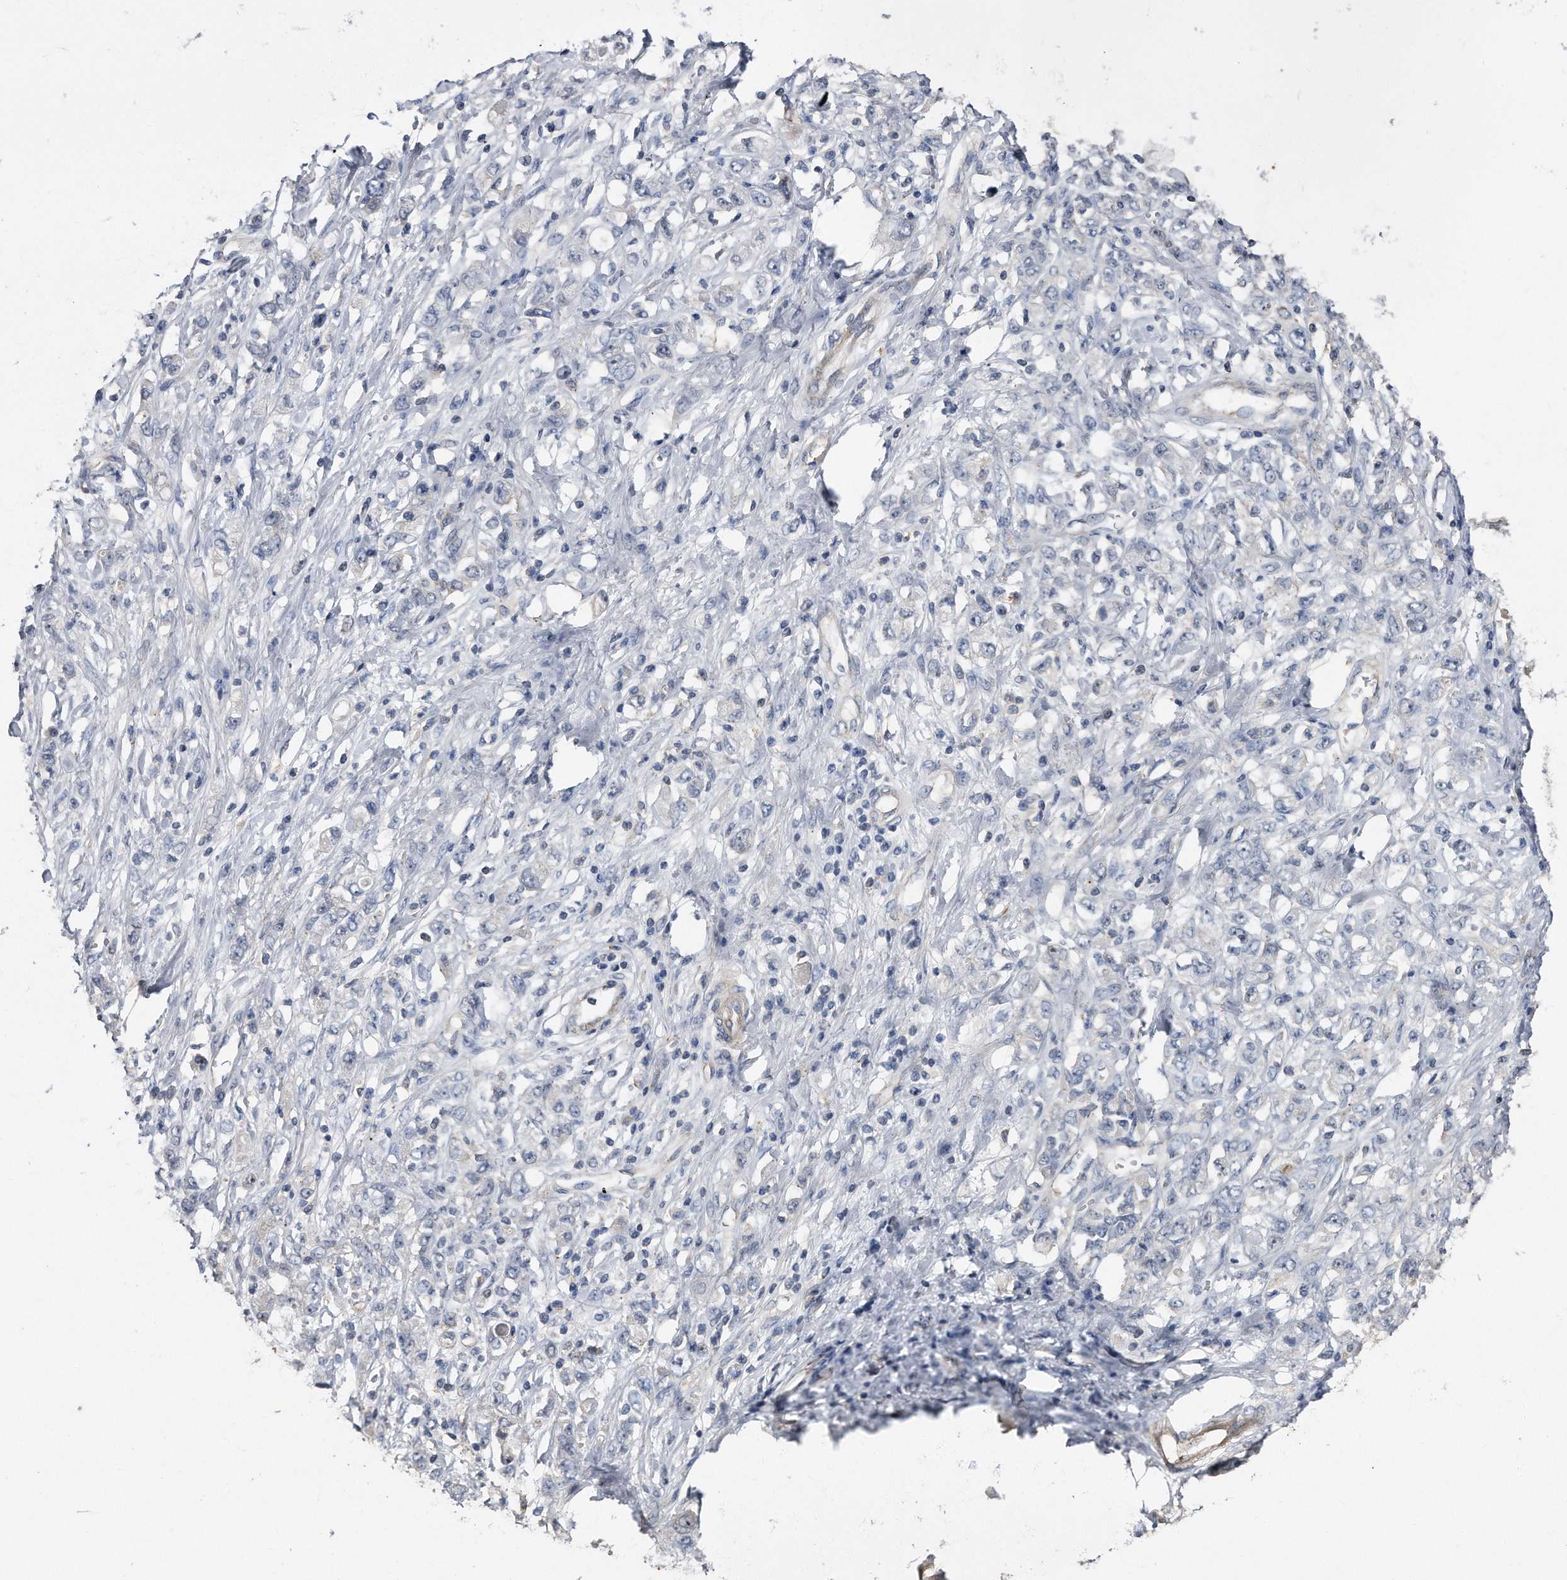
{"staining": {"intensity": "negative", "quantity": "none", "location": "none"}, "tissue": "stomach cancer", "cell_type": "Tumor cells", "image_type": "cancer", "snomed": [{"axis": "morphology", "description": "Adenocarcinoma, NOS"}, {"axis": "topography", "description": "Stomach"}], "caption": "The micrograph exhibits no significant positivity in tumor cells of stomach cancer (adenocarcinoma).", "gene": "KCND3", "patient": {"sex": "female", "age": 76}}